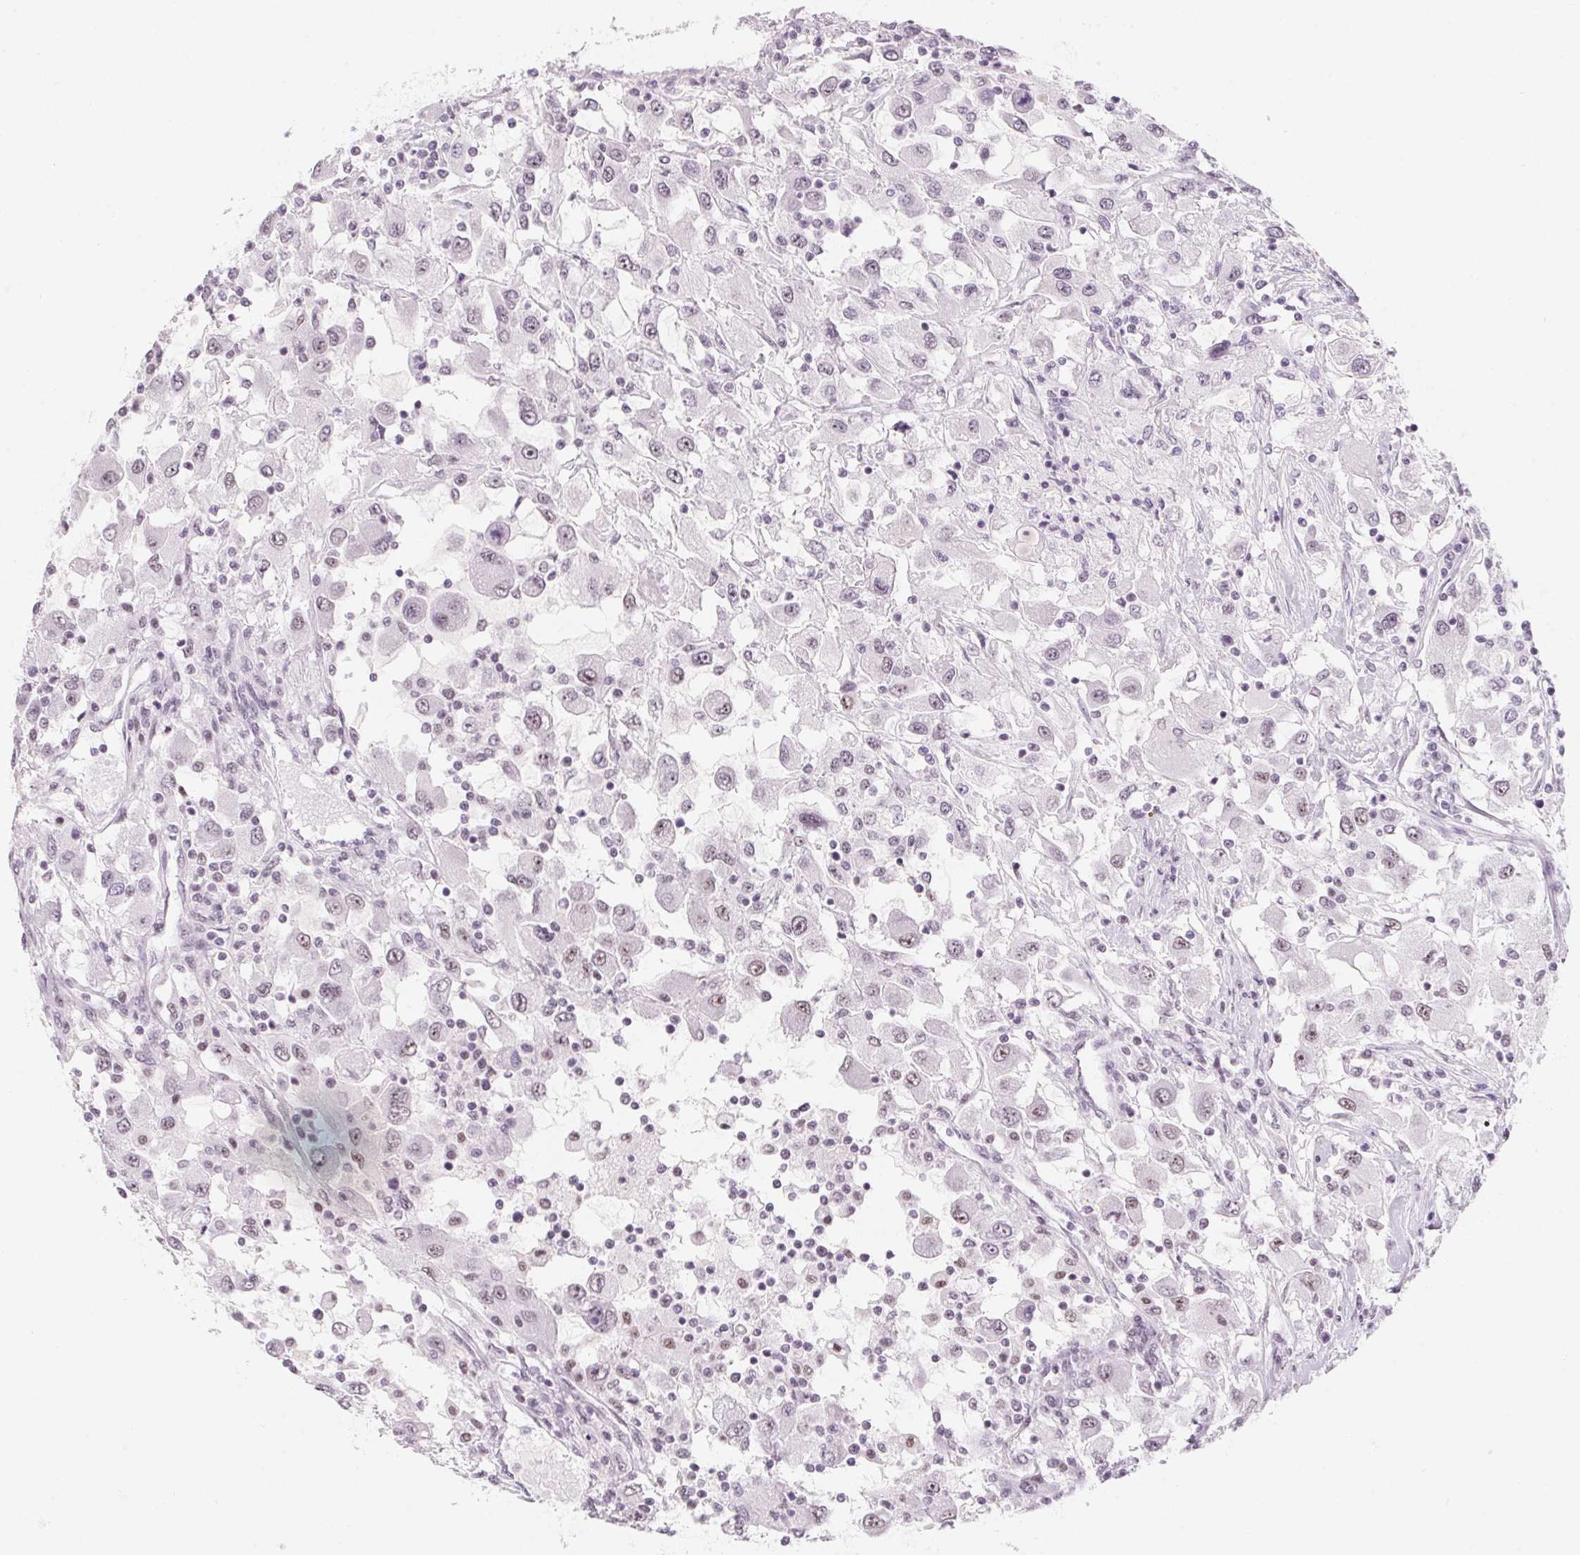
{"staining": {"intensity": "weak", "quantity": "<25%", "location": "nuclear"}, "tissue": "renal cancer", "cell_type": "Tumor cells", "image_type": "cancer", "snomed": [{"axis": "morphology", "description": "Adenocarcinoma, NOS"}, {"axis": "topography", "description": "Kidney"}], "caption": "Tumor cells are negative for brown protein staining in renal cancer.", "gene": "ZIC4", "patient": {"sex": "female", "age": 67}}